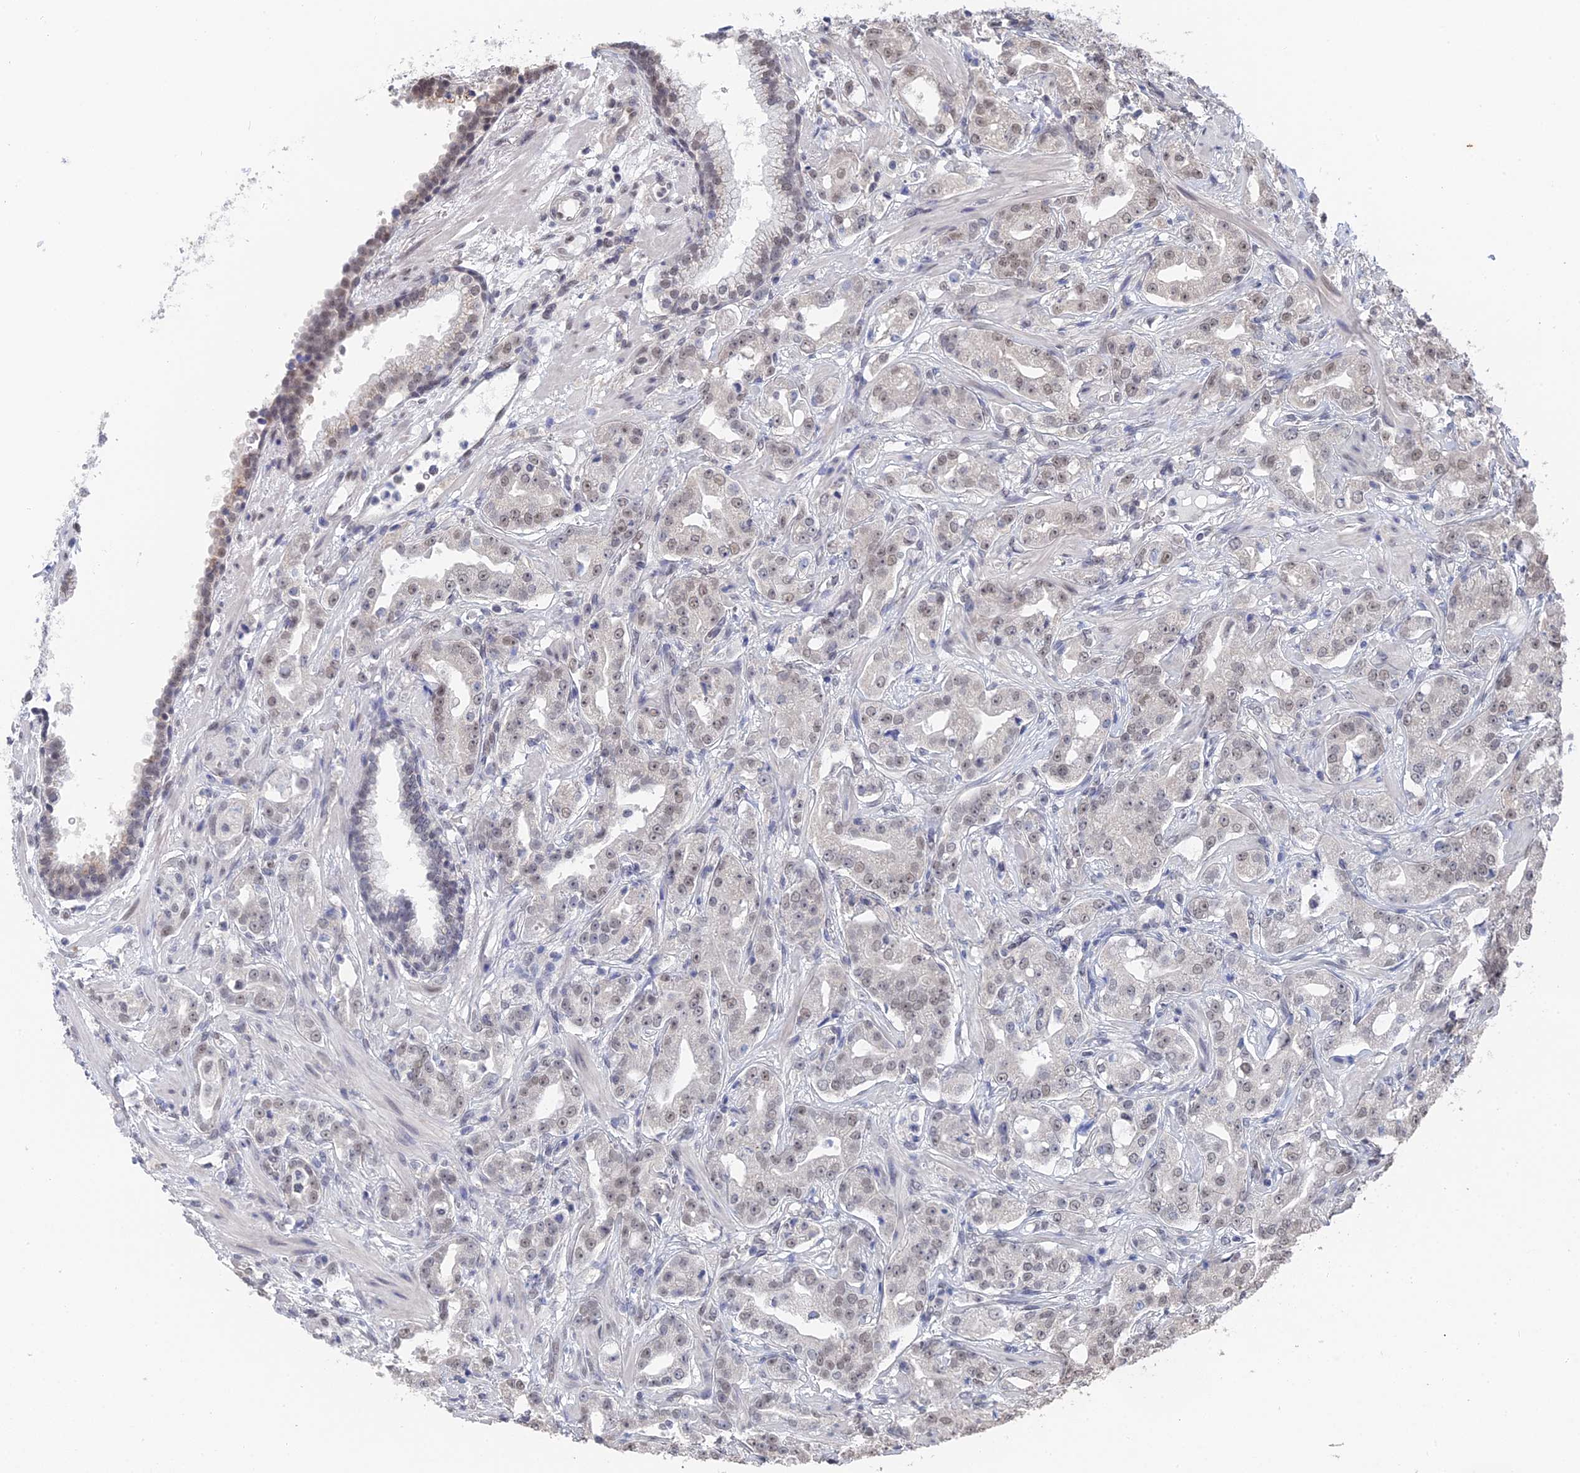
{"staining": {"intensity": "weak", "quantity": "25%-75%", "location": "nuclear"}, "tissue": "prostate cancer", "cell_type": "Tumor cells", "image_type": "cancer", "snomed": [{"axis": "morphology", "description": "Adenocarcinoma, High grade"}, {"axis": "topography", "description": "Prostate"}], "caption": "A low amount of weak nuclear expression is appreciated in about 25%-75% of tumor cells in prostate cancer tissue.", "gene": "TSSC4", "patient": {"sex": "male", "age": 63}}